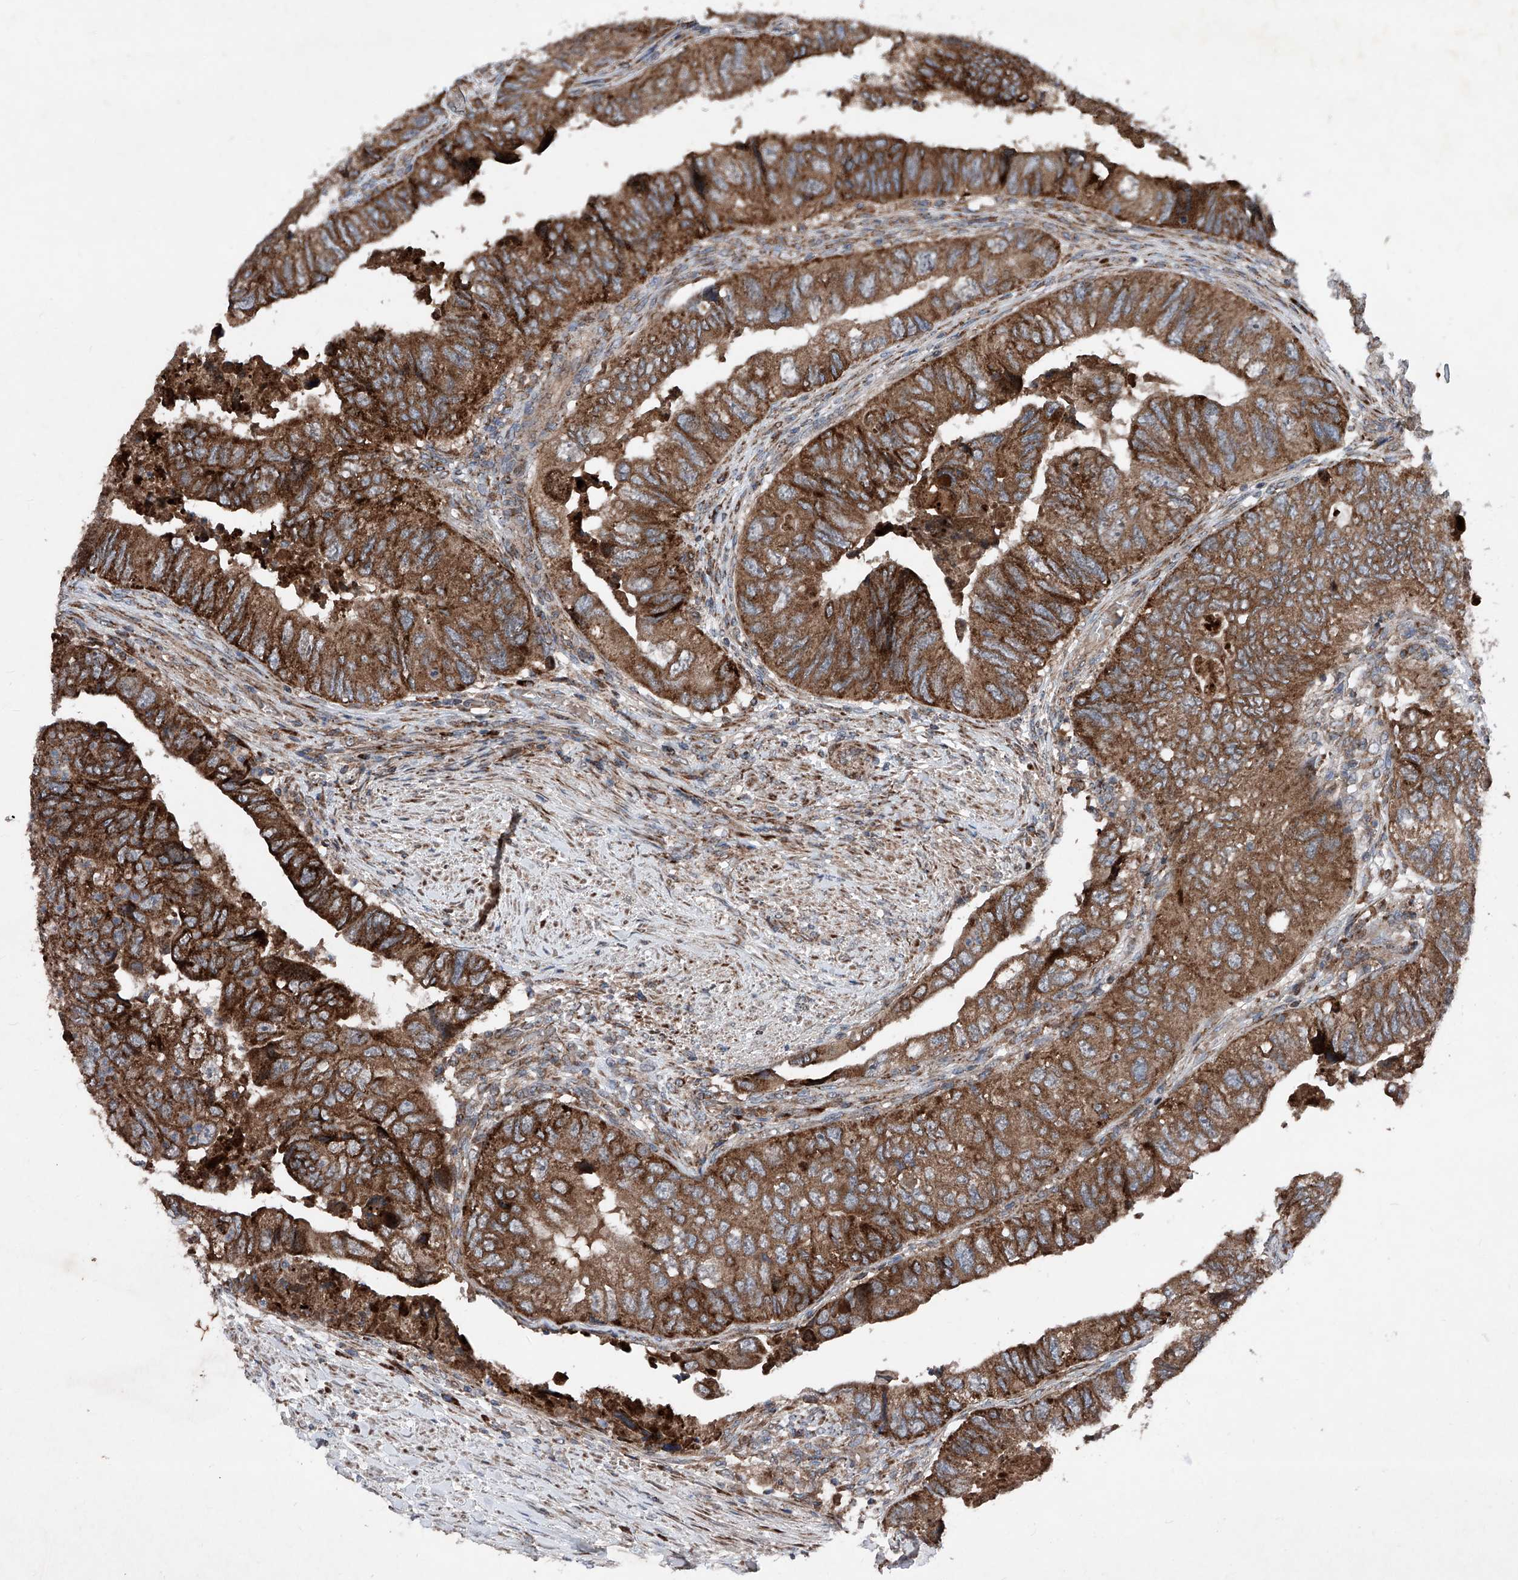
{"staining": {"intensity": "strong", "quantity": ">75%", "location": "cytoplasmic/membranous"}, "tissue": "colorectal cancer", "cell_type": "Tumor cells", "image_type": "cancer", "snomed": [{"axis": "morphology", "description": "Adenocarcinoma, NOS"}, {"axis": "topography", "description": "Rectum"}], "caption": "Colorectal cancer tissue demonstrates strong cytoplasmic/membranous staining in approximately >75% of tumor cells, visualized by immunohistochemistry.", "gene": "DAD1", "patient": {"sex": "male", "age": 63}}